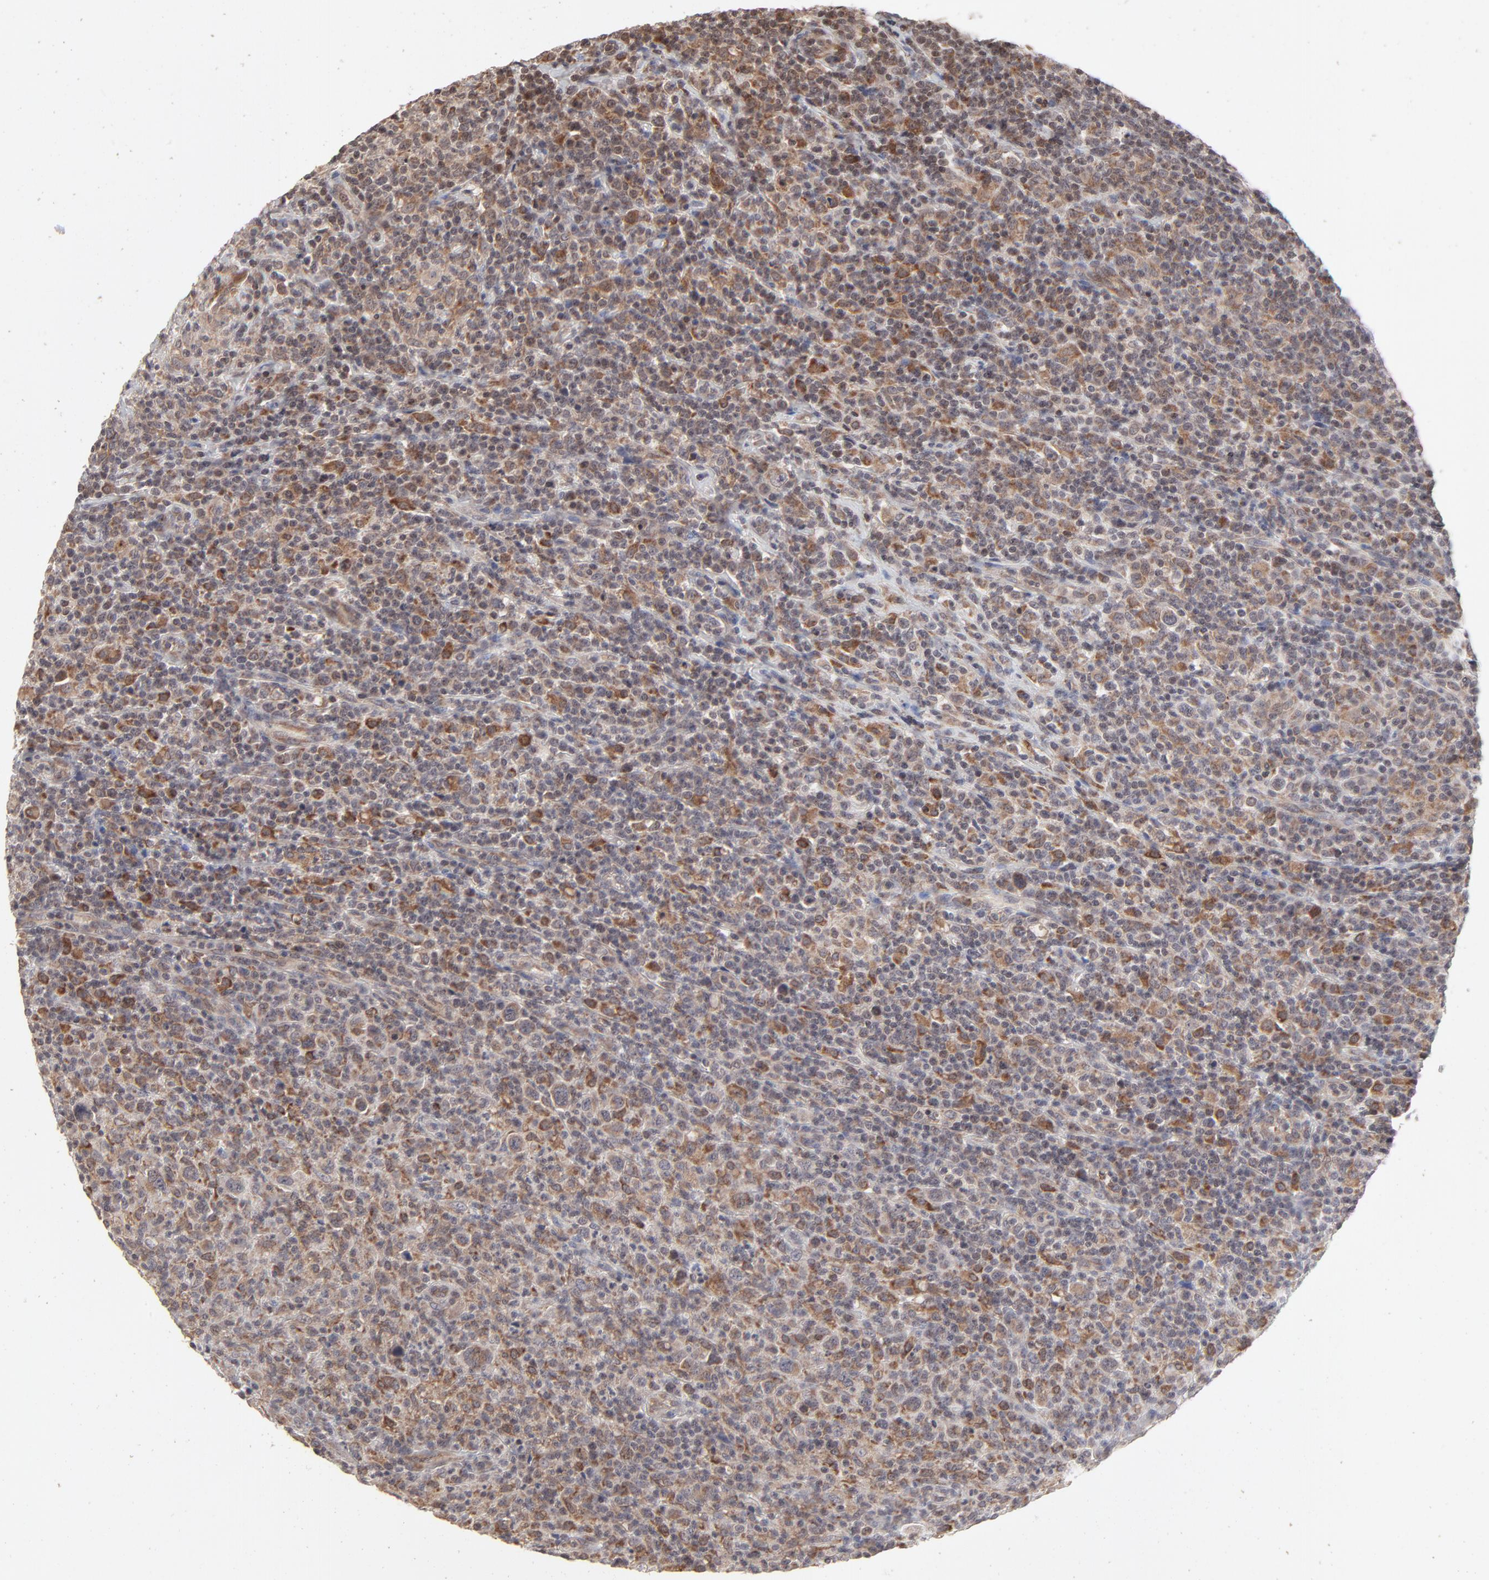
{"staining": {"intensity": "moderate", "quantity": "25%-75%", "location": "cytoplasmic/membranous,nuclear"}, "tissue": "lymphoma", "cell_type": "Tumor cells", "image_type": "cancer", "snomed": [{"axis": "morphology", "description": "Hodgkin's disease, NOS"}, {"axis": "topography", "description": "Lymph node"}], "caption": "Human lymphoma stained with a protein marker demonstrates moderate staining in tumor cells.", "gene": "ARIH1", "patient": {"sex": "male", "age": 65}}